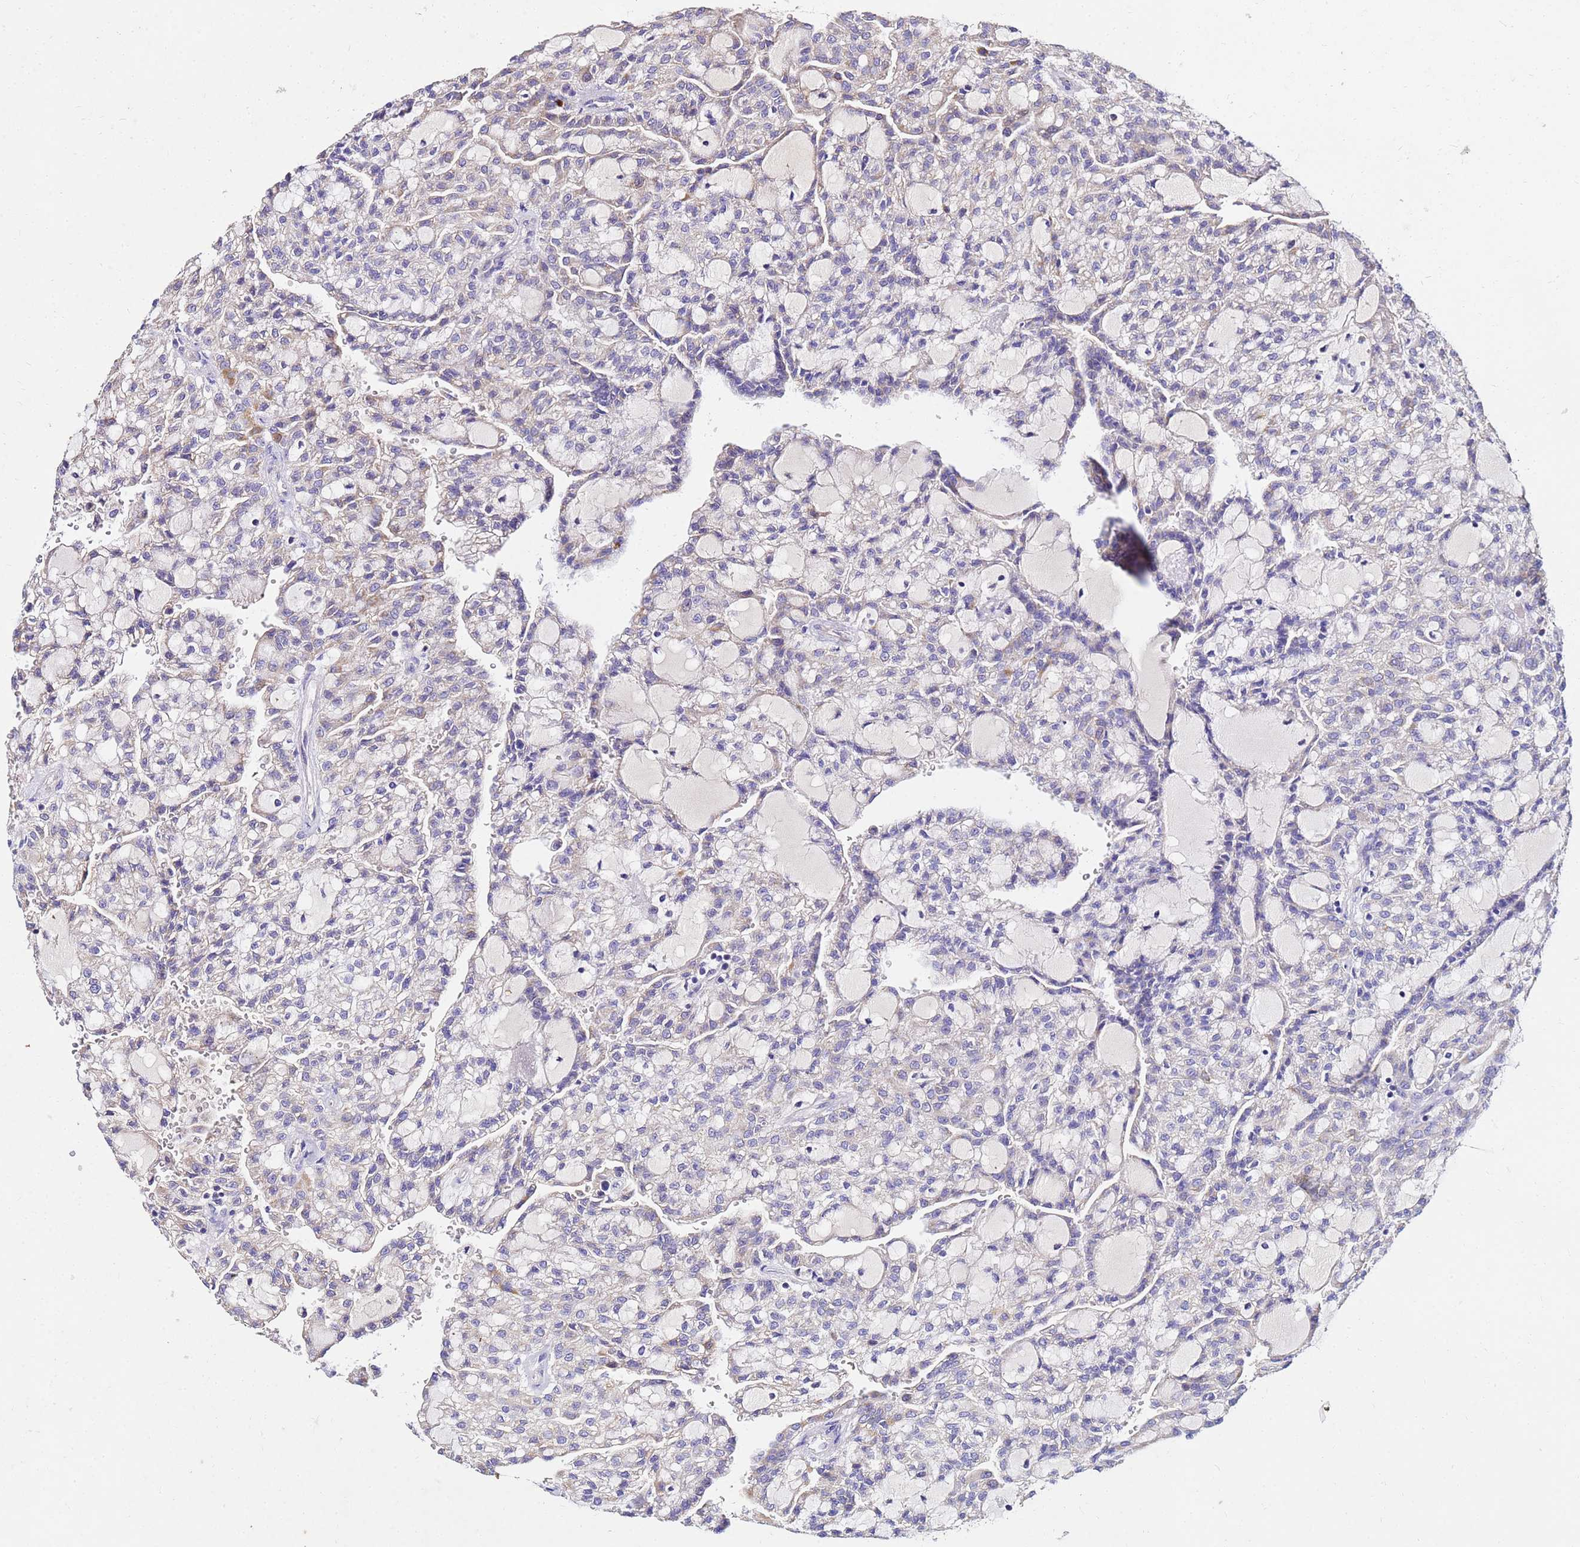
{"staining": {"intensity": "weak", "quantity": "<25%", "location": "cytoplasmic/membranous"}, "tissue": "renal cancer", "cell_type": "Tumor cells", "image_type": "cancer", "snomed": [{"axis": "morphology", "description": "Adenocarcinoma, NOS"}, {"axis": "topography", "description": "Kidney"}], "caption": "There is no significant staining in tumor cells of renal adenocarcinoma.", "gene": "COX14", "patient": {"sex": "male", "age": 63}}